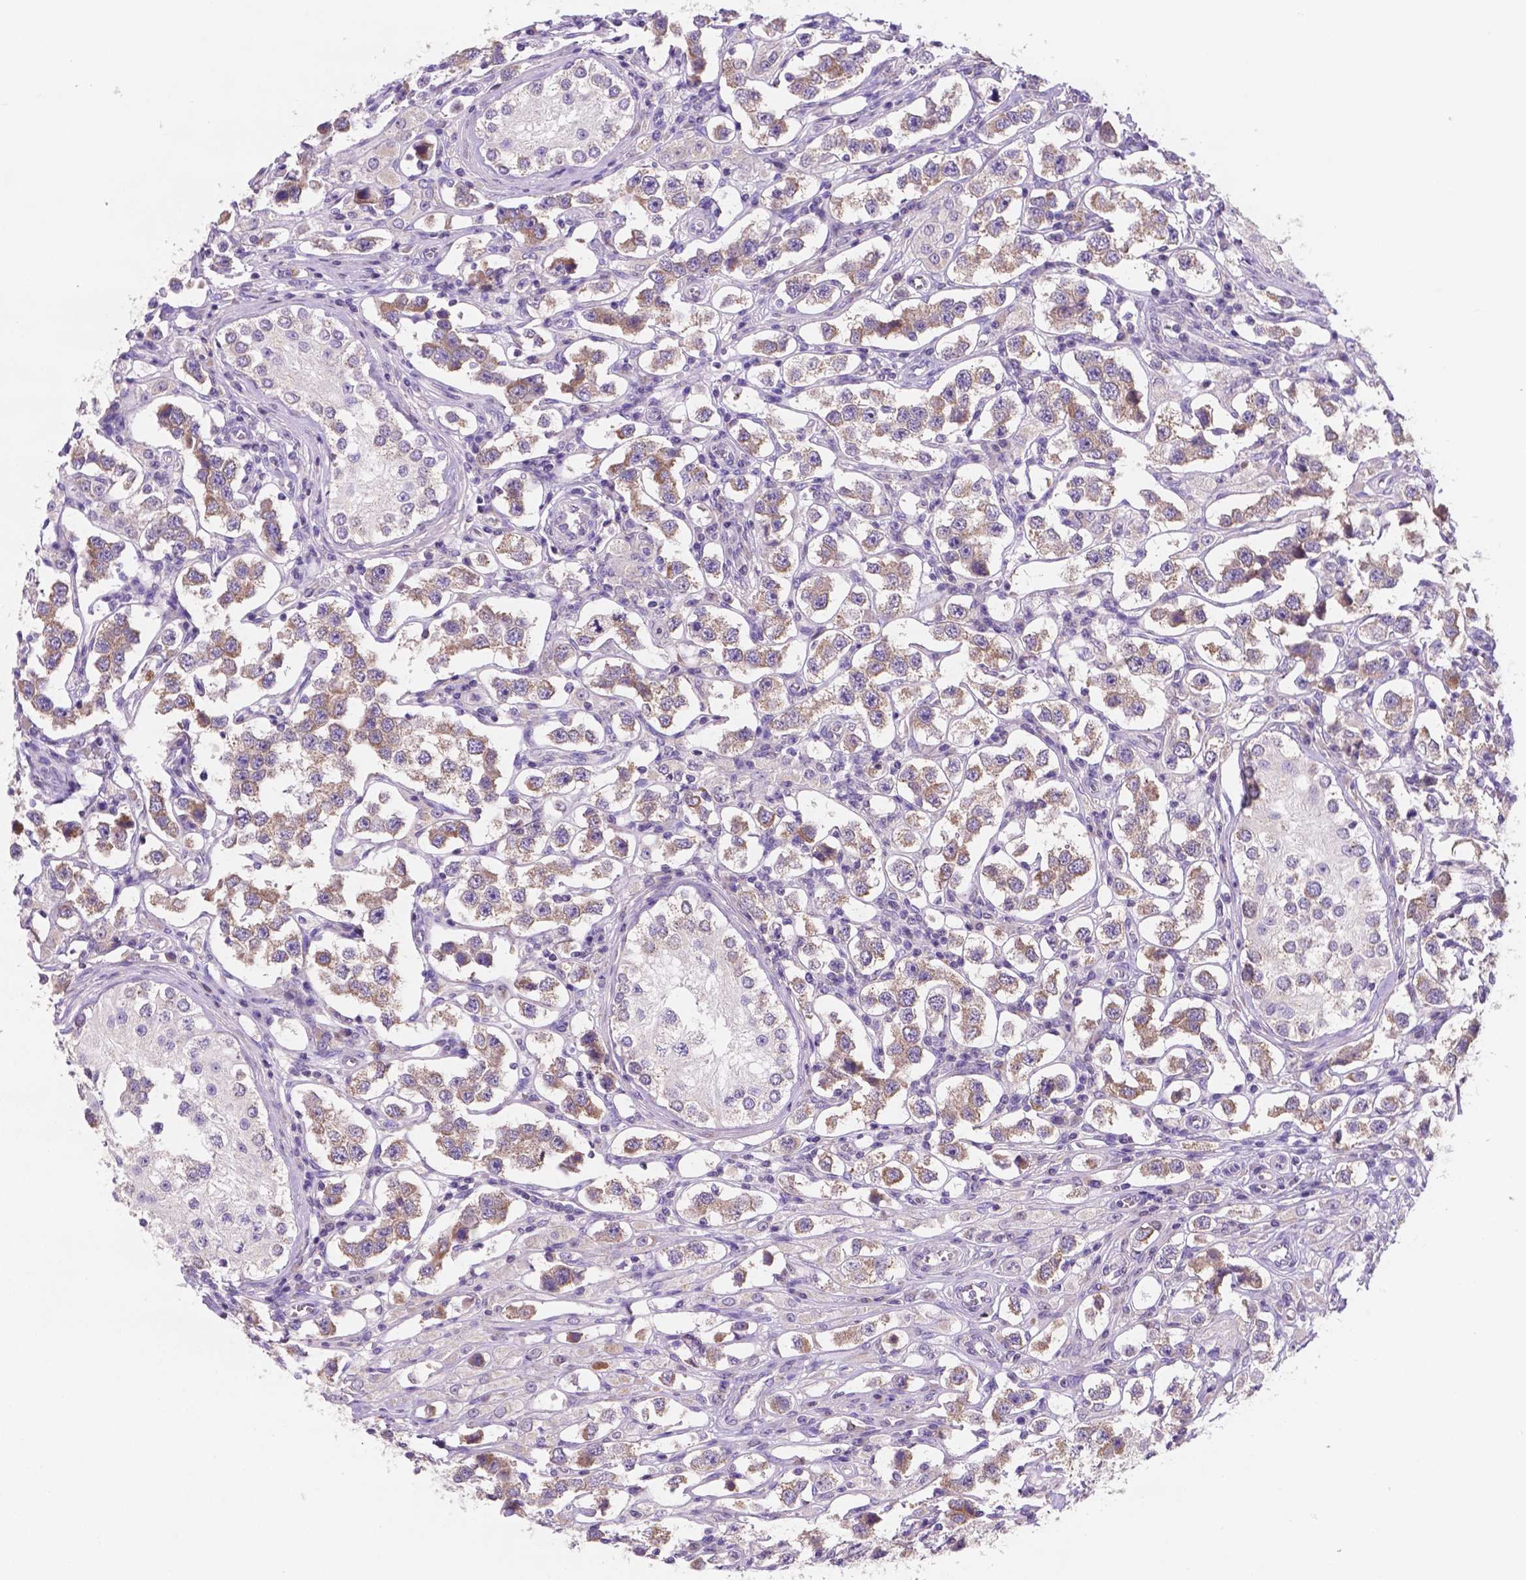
{"staining": {"intensity": "weak", "quantity": "25%-75%", "location": "cytoplasmic/membranous"}, "tissue": "testis cancer", "cell_type": "Tumor cells", "image_type": "cancer", "snomed": [{"axis": "morphology", "description": "Seminoma, NOS"}, {"axis": "topography", "description": "Testis"}], "caption": "Immunohistochemistry (IHC) photomicrograph of neoplastic tissue: human seminoma (testis) stained using IHC reveals low levels of weak protein expression localized specifically in the cytoplasmic/membranous of tumor cells, appearing as a cytoplasmic/membranous brown color.", "gene": "MKRN2OS", "patient": {"sex": "male", "age": 37}}